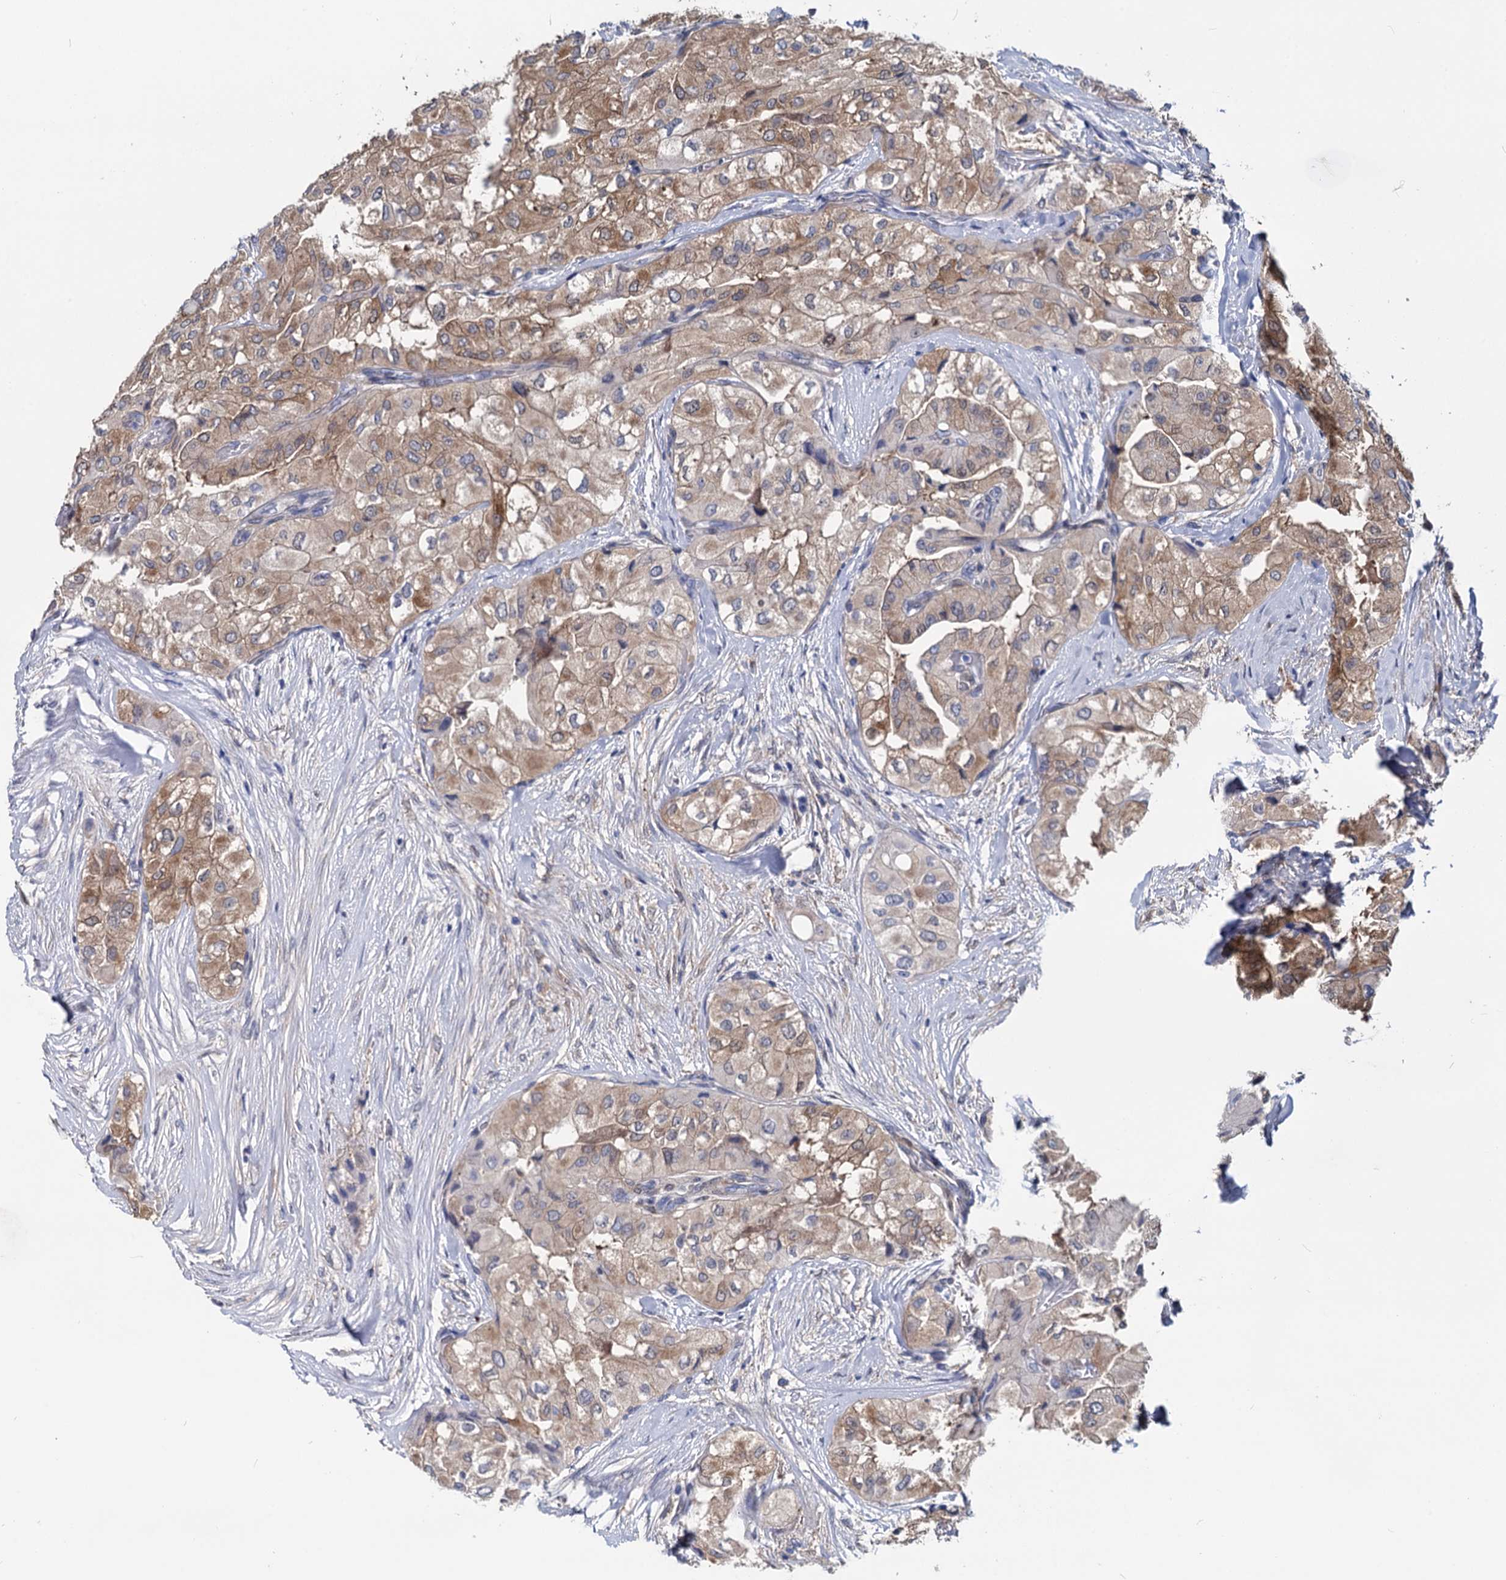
{"staining": {"intensity": "moderate", "quantity": ">75%", "location": "cytoplasmic/membranous"}, "tissue": "thyroid cancer", "cell_type": "Tumor cells", "image_type": "cancer", "snomed": [{"axis": "morphology", "description": "Papillary adenocarcinoma, NOS"}, {"axis": "topography", "description": "Thyroid gland"}], "caption": "The photomicrograph shows a brown stain indicating the presence of a protein in the cytoplasmic/membranous of tumor cells in thyroid papillary adenocarcinoma.", "gene": "GSTM3", "patient": {"sex": "female", "age": 59}}